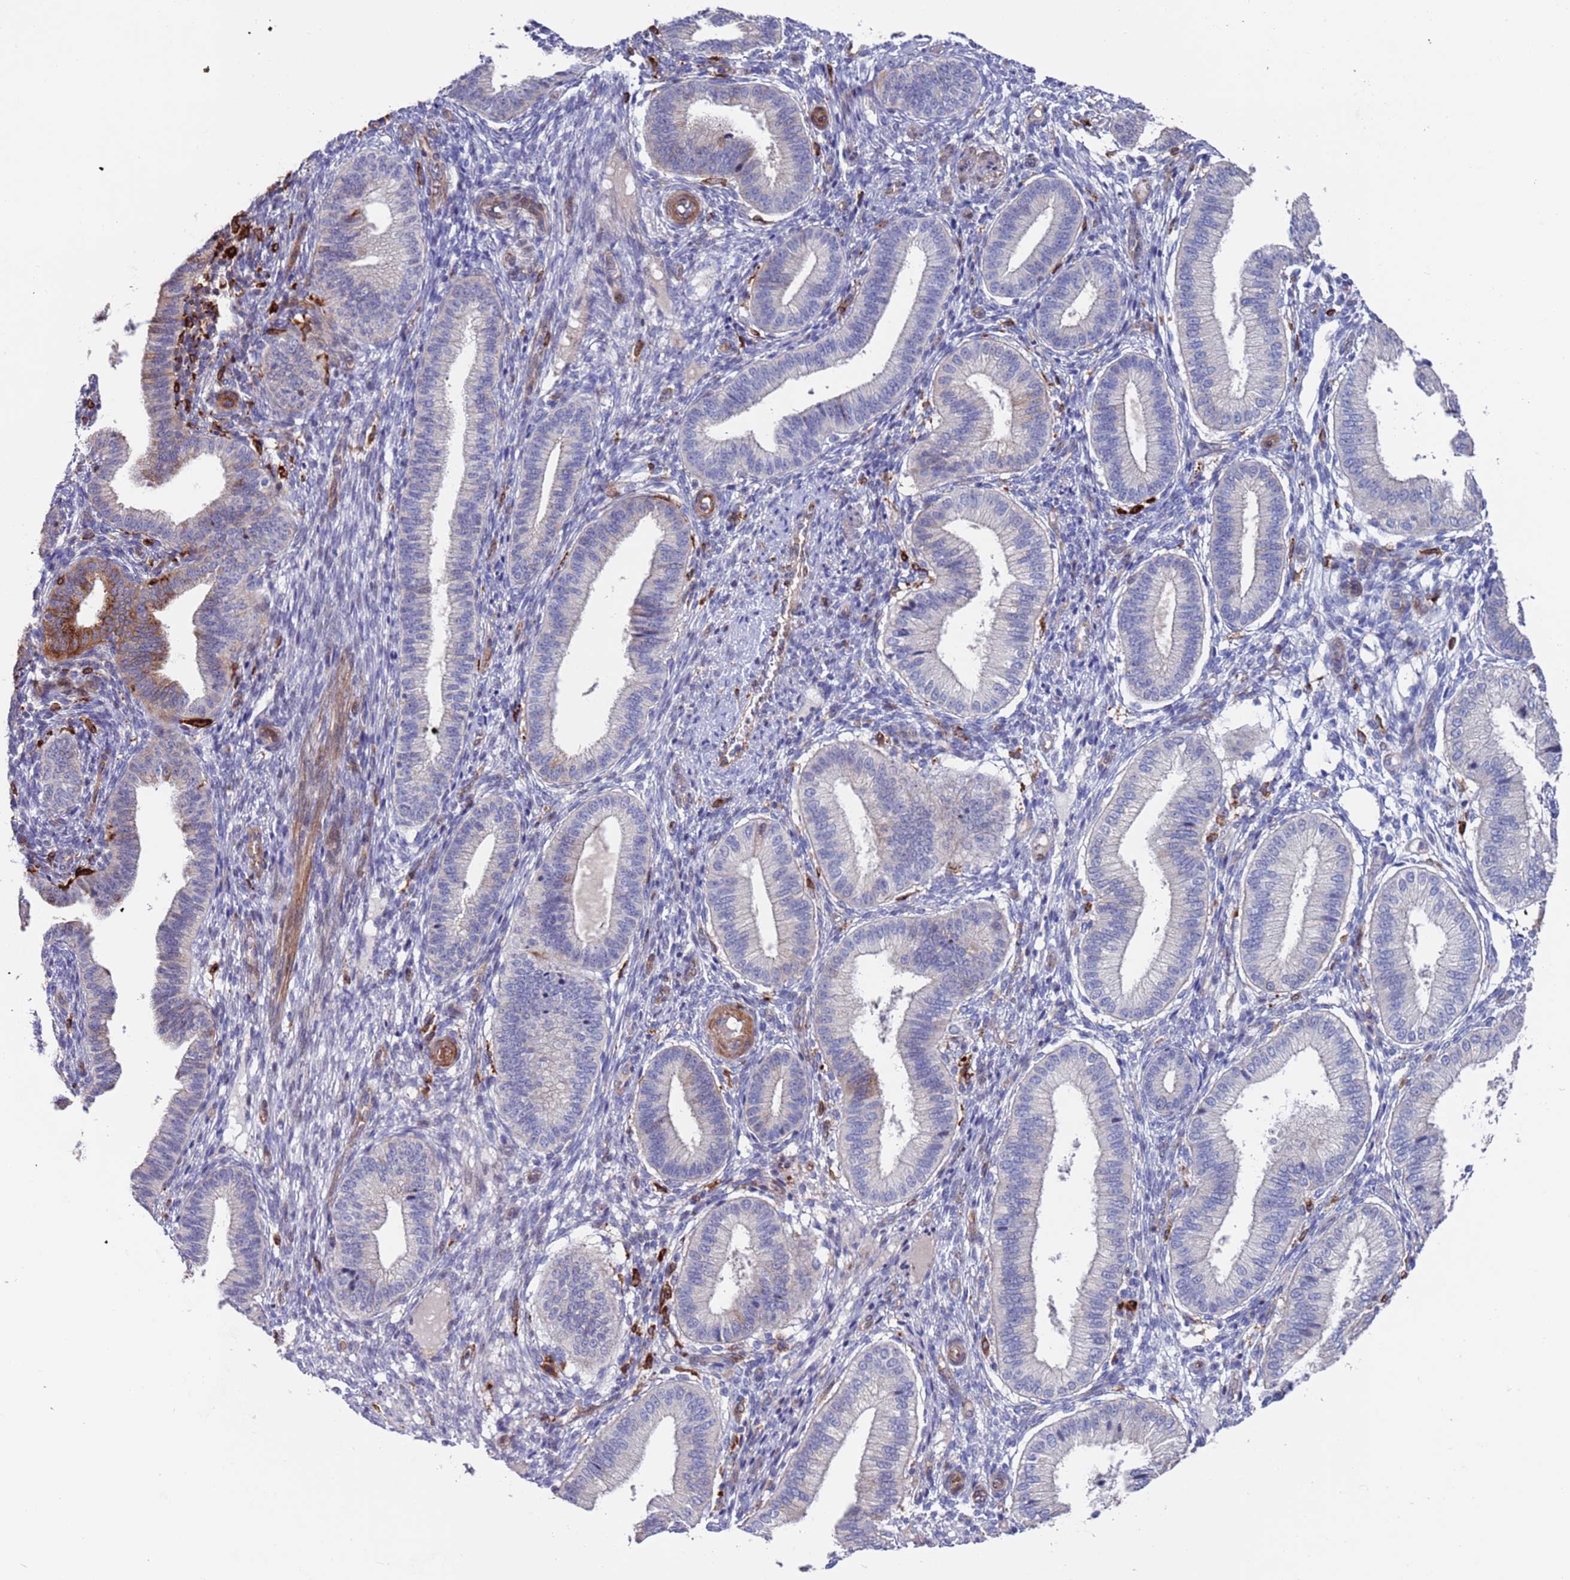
{"staining": {"intensity": "negative", "quantity": "none", "location": "none"}, "tissue": "endometrium", "cell_type": "Cells in endometrial stroma", "image_type": "normal", "snomed": [{"axis": "morphology", "description": "Normal tissue, NOS"}, {"axis": "topography", "description": "Endometrium"}], "caption": "This image is of normal endometrium stained with immunohistochemistry (IHC) to label a protein in brown with the nuclei are counter-stained blue. There is no expression in cells in endometrial stroma. The staining is performed using DAB brown chromogen with nuclei counter-stained in using hematoxylin.", "gene": "GREB1L", "patient": {"sex": "female", "age": 39}}